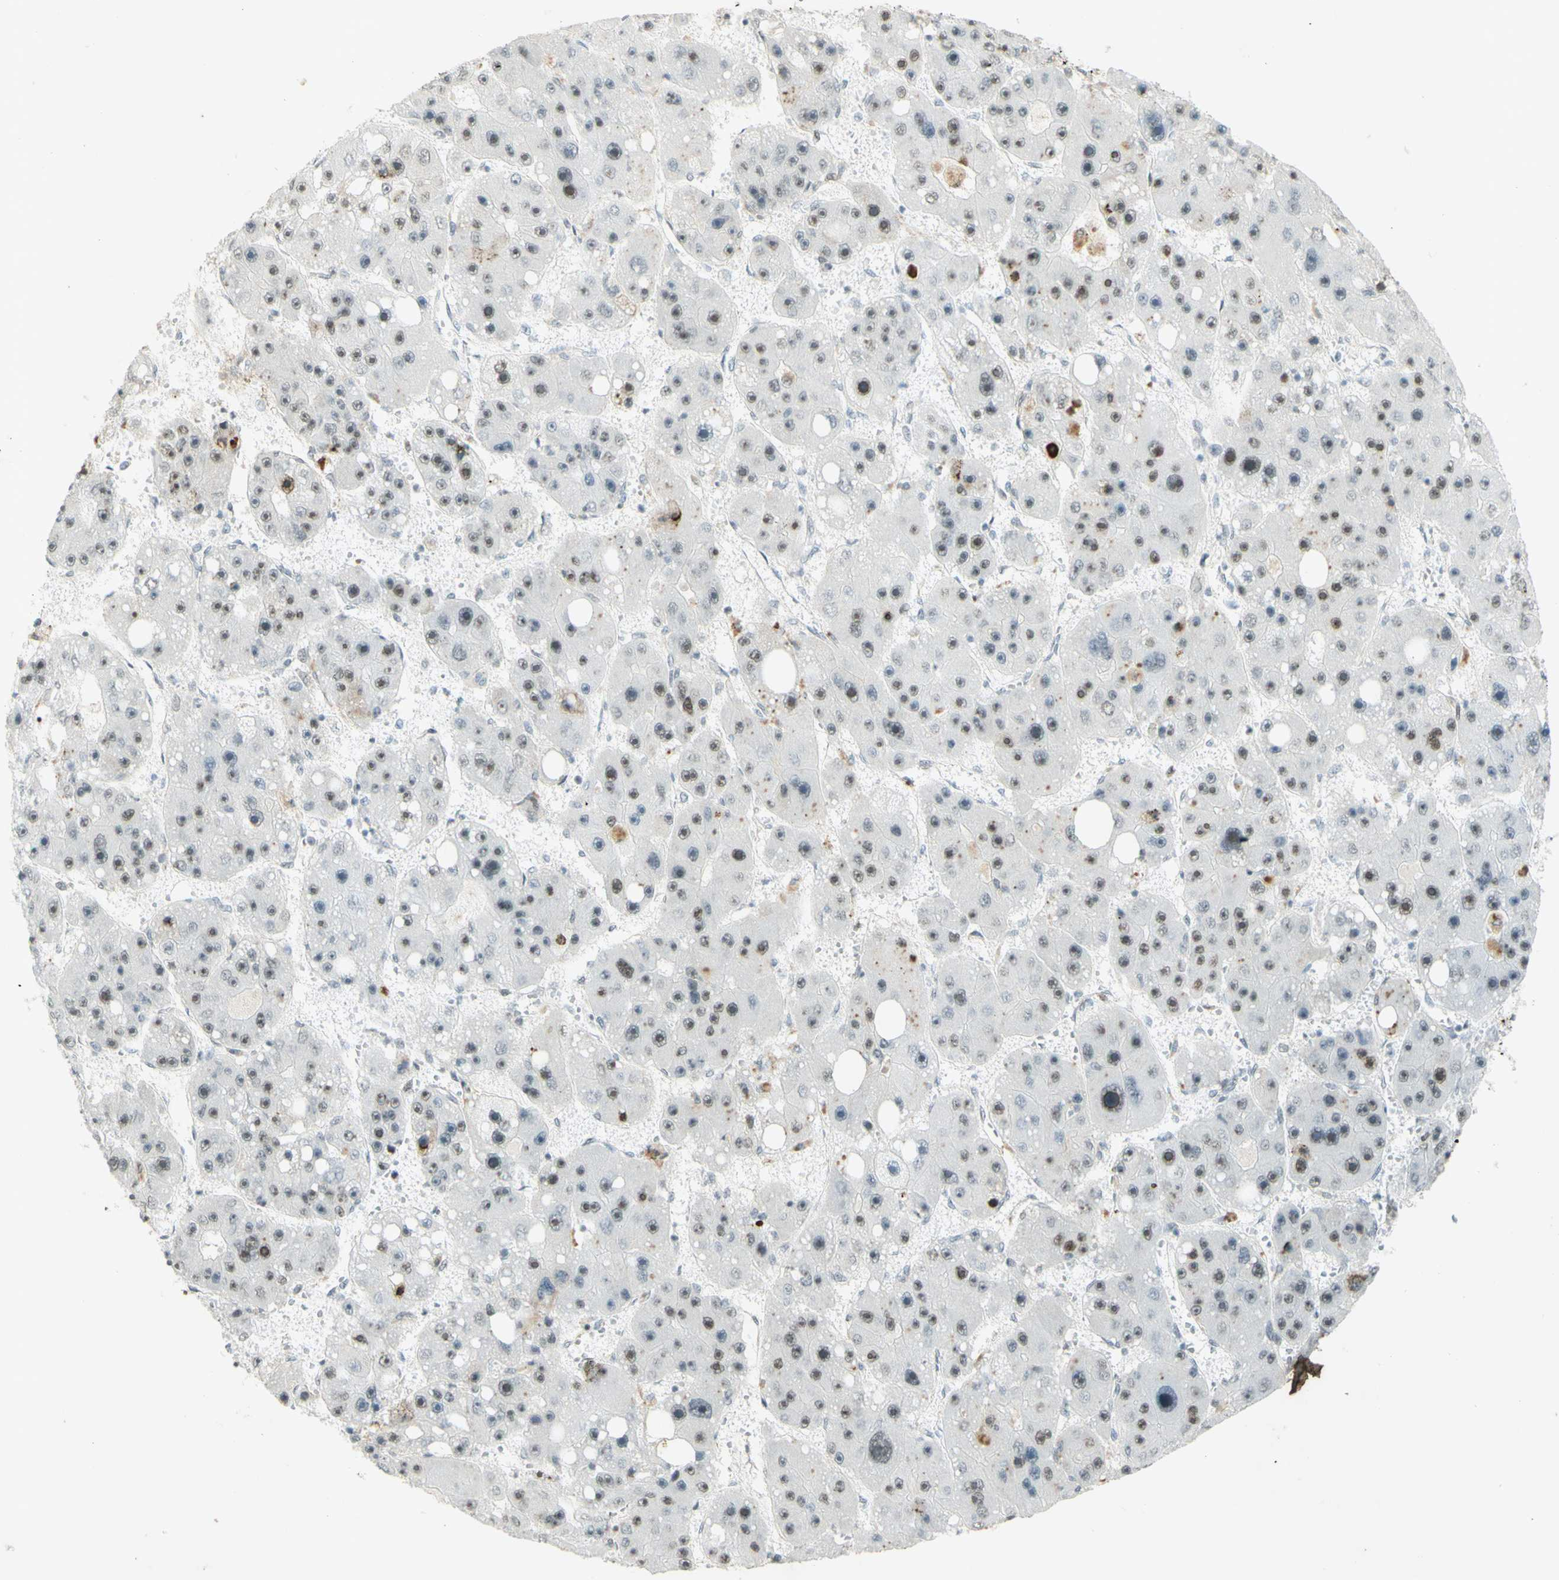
{"staining": {"intensity": "moderate", "quantity": "25%-75%", "location": "nuclear"}, "tissue": "liver cancer", "cell_type": "Tumor cells", "image_type": "cancer", "snomed": [{"axis": "morphology", "description": "Carcinoma, Hepatocellular, NOS"}, {"axis": "topography", "description": "Liver"}], "caption": "Protein analysis of liver cancer tissue demonstrates moderate nuclear staining in about 25%-75% of tumor cells.", "gene": "IRF1", "patient": {"sex": "female", "age": 61}}